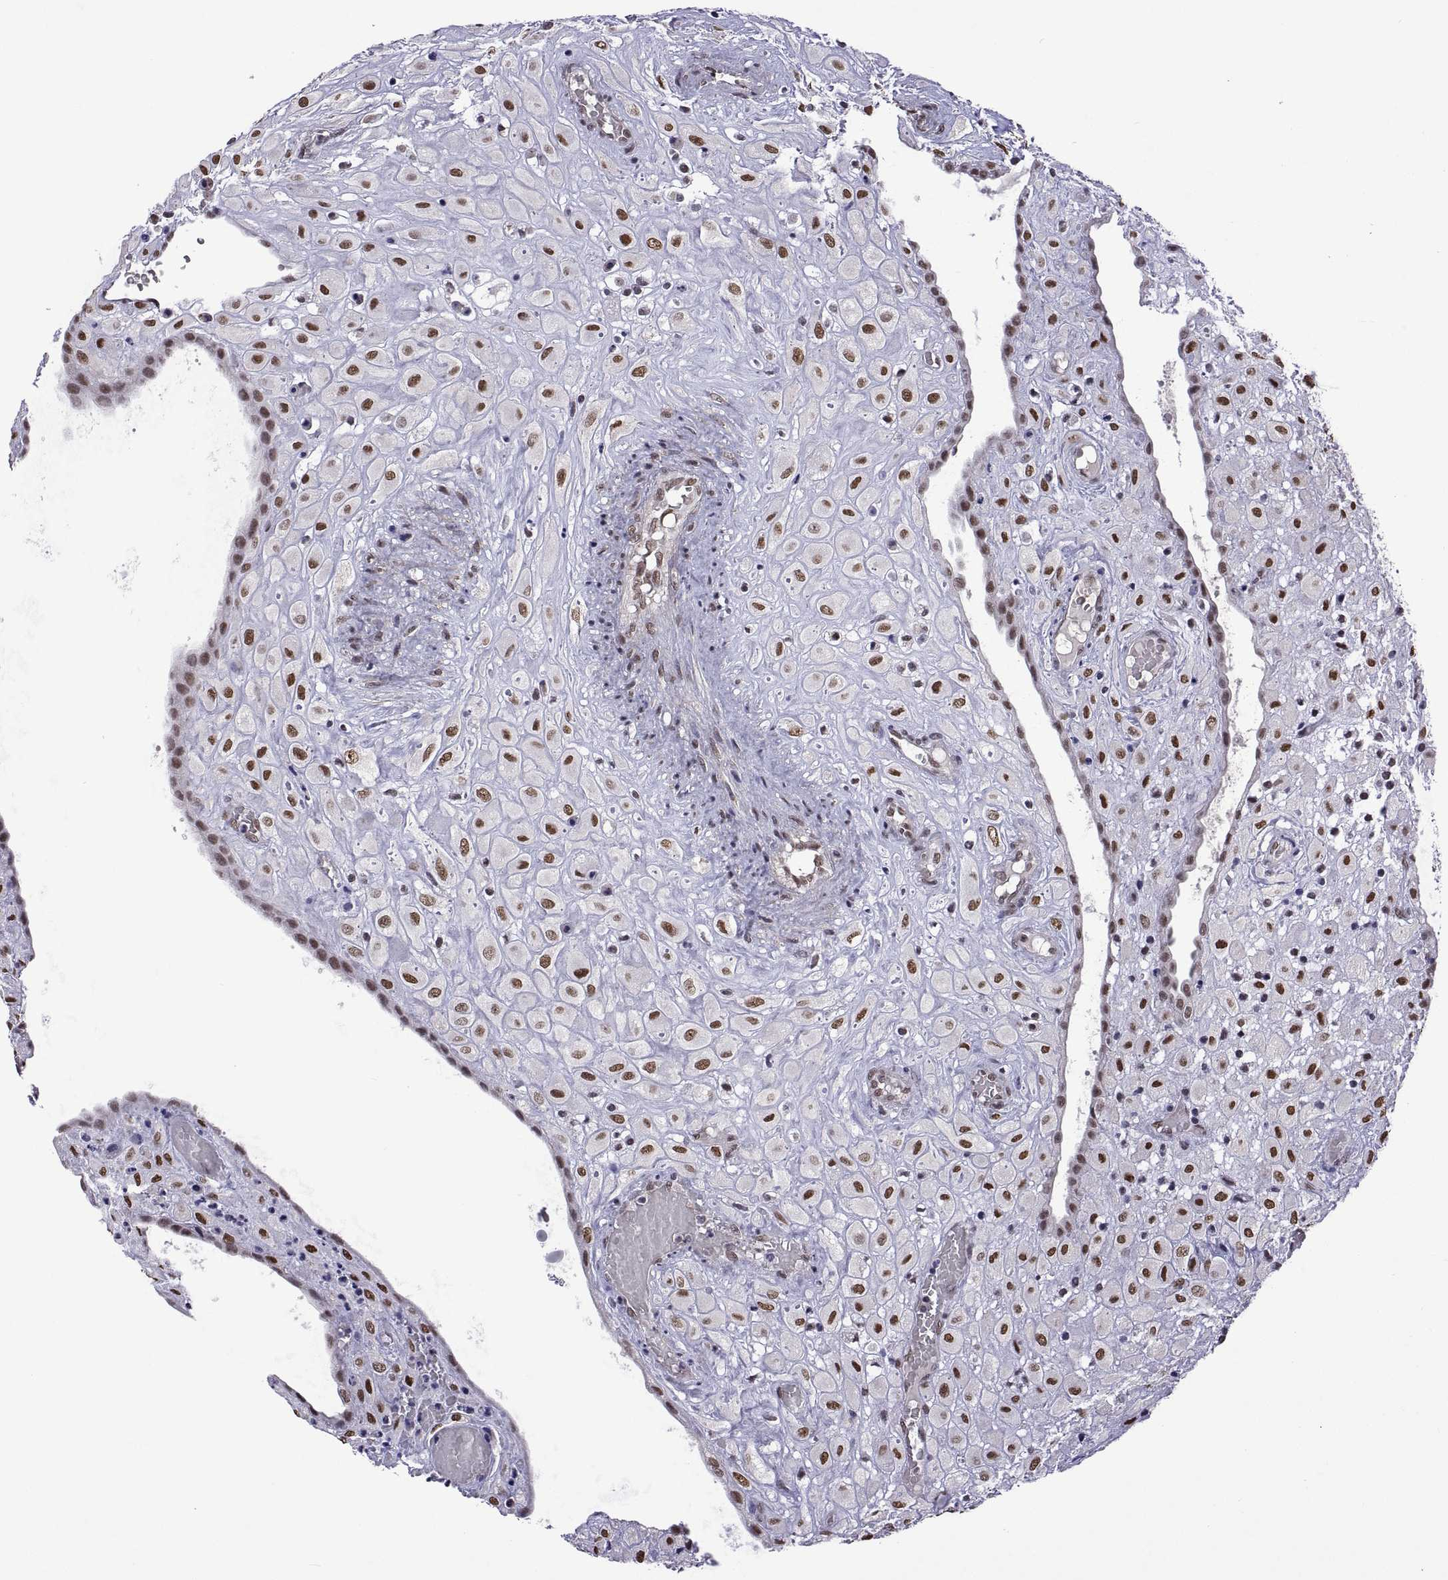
{"staining": {"intensity": "moderate", "quantity": "25%-75%", "location": "nuclear"}, "tissue": "placenta", "cell_type": "Decidual cells", "image_type": "normal", "snomed": [{"axis": "morphology", "description": "Normal tissue, NOS"}, {"axis": "topography", "description": "Placenta"}], "caption": "Decidual cells exhibit medium levels of moderate nuclear expression in about 25%-75% of cells in unremarkable placenta.", "gene": "NR4A1", "patient": {"sex": "female", "age": 24}}